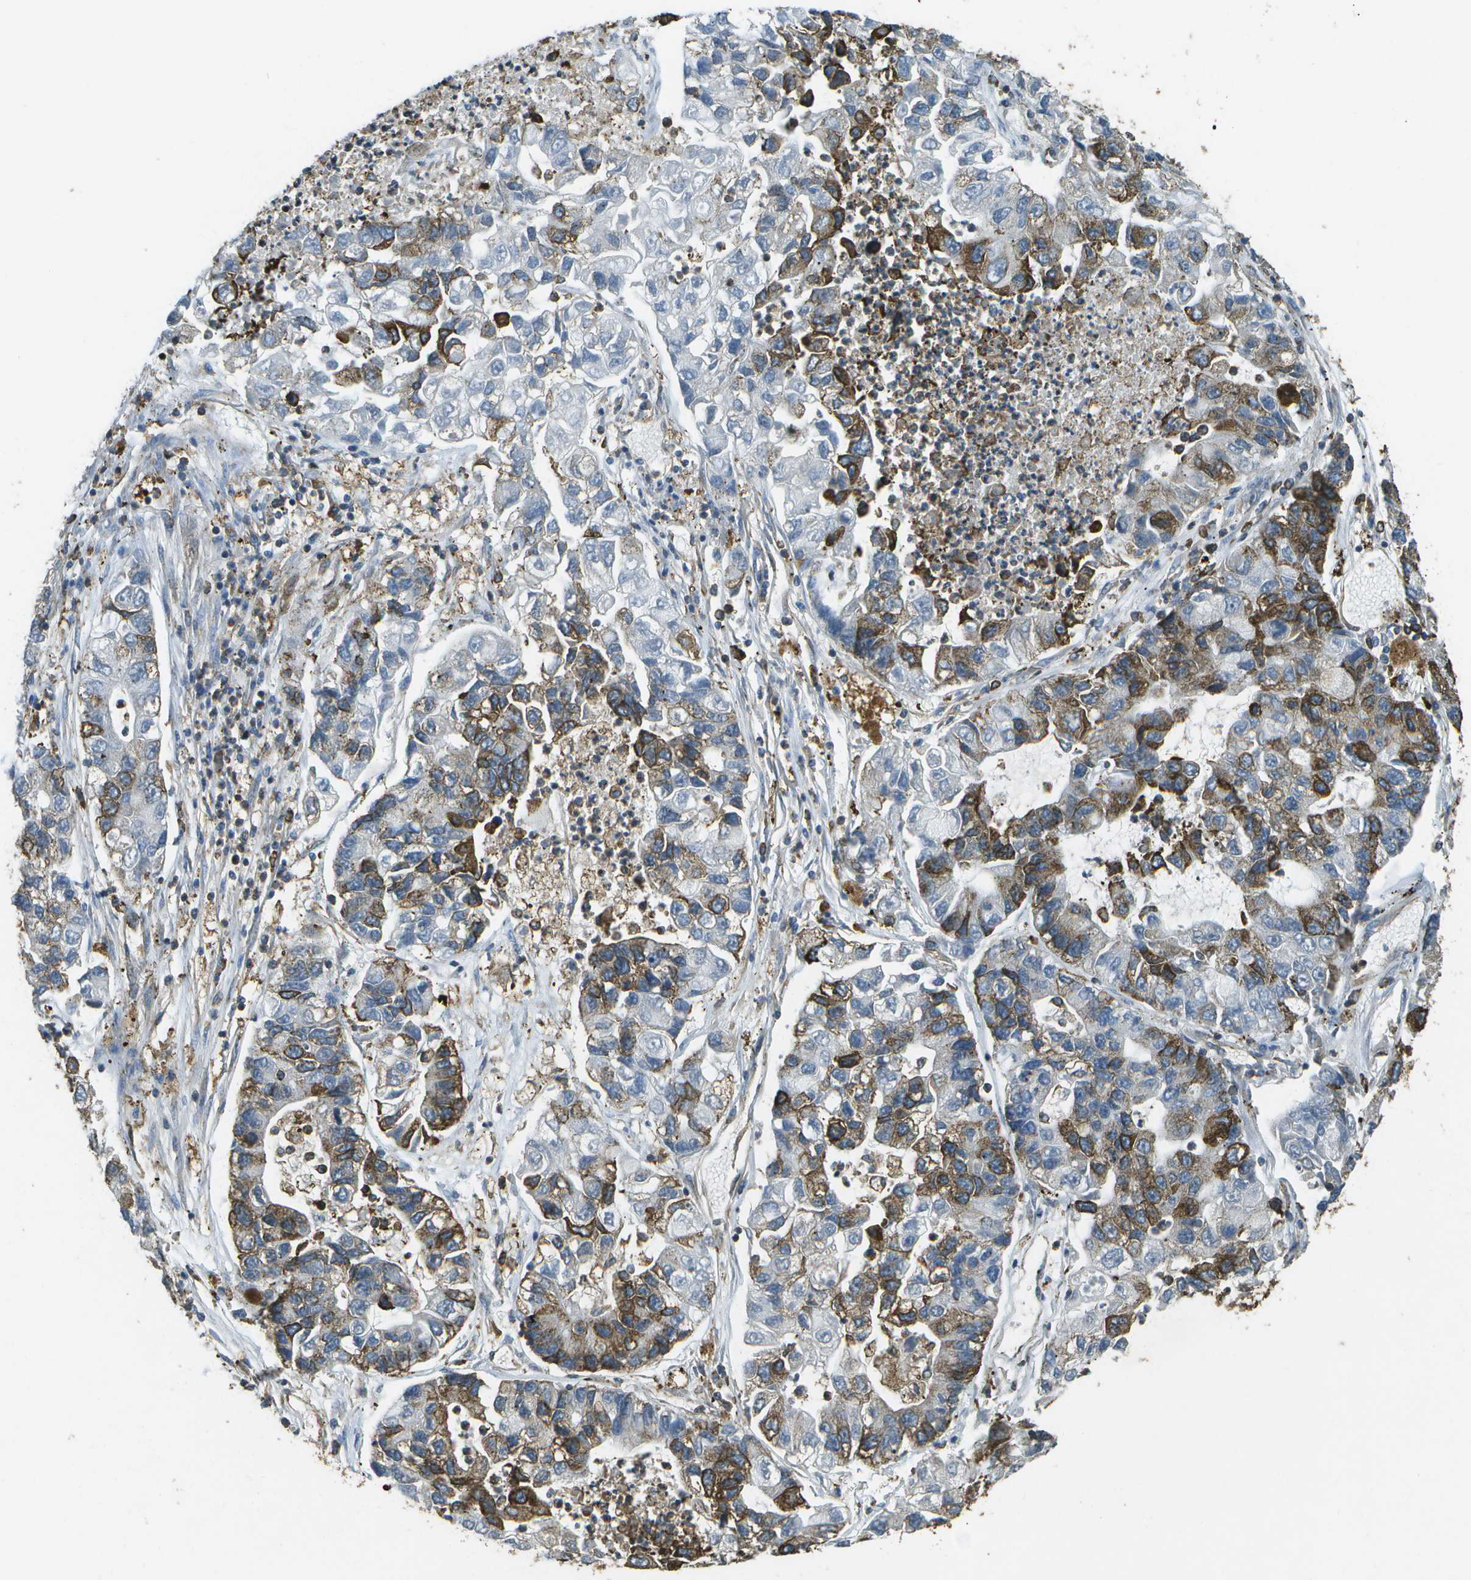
{"staining": {"intensity": "moderate", "quantity": "25%-75%", "location": "cytoplasmic/membranous"}, "tissue": "lung cancer", "cell_type": "Tumor cells", "image_type": "cancer", "snomed": [{"axis": "morphology", "description": "Adenocarcinoma, NOS"}, {"axis": "topography", "description": "Lung"}], "caption": "The immunohistochemical stain highlights moderate cytoplasmic/membranous expression in tumor cells of lung adenocarcinoma tissue.", "gene": "PDIA4", "patient": {"sex": "female", "age": 51}}